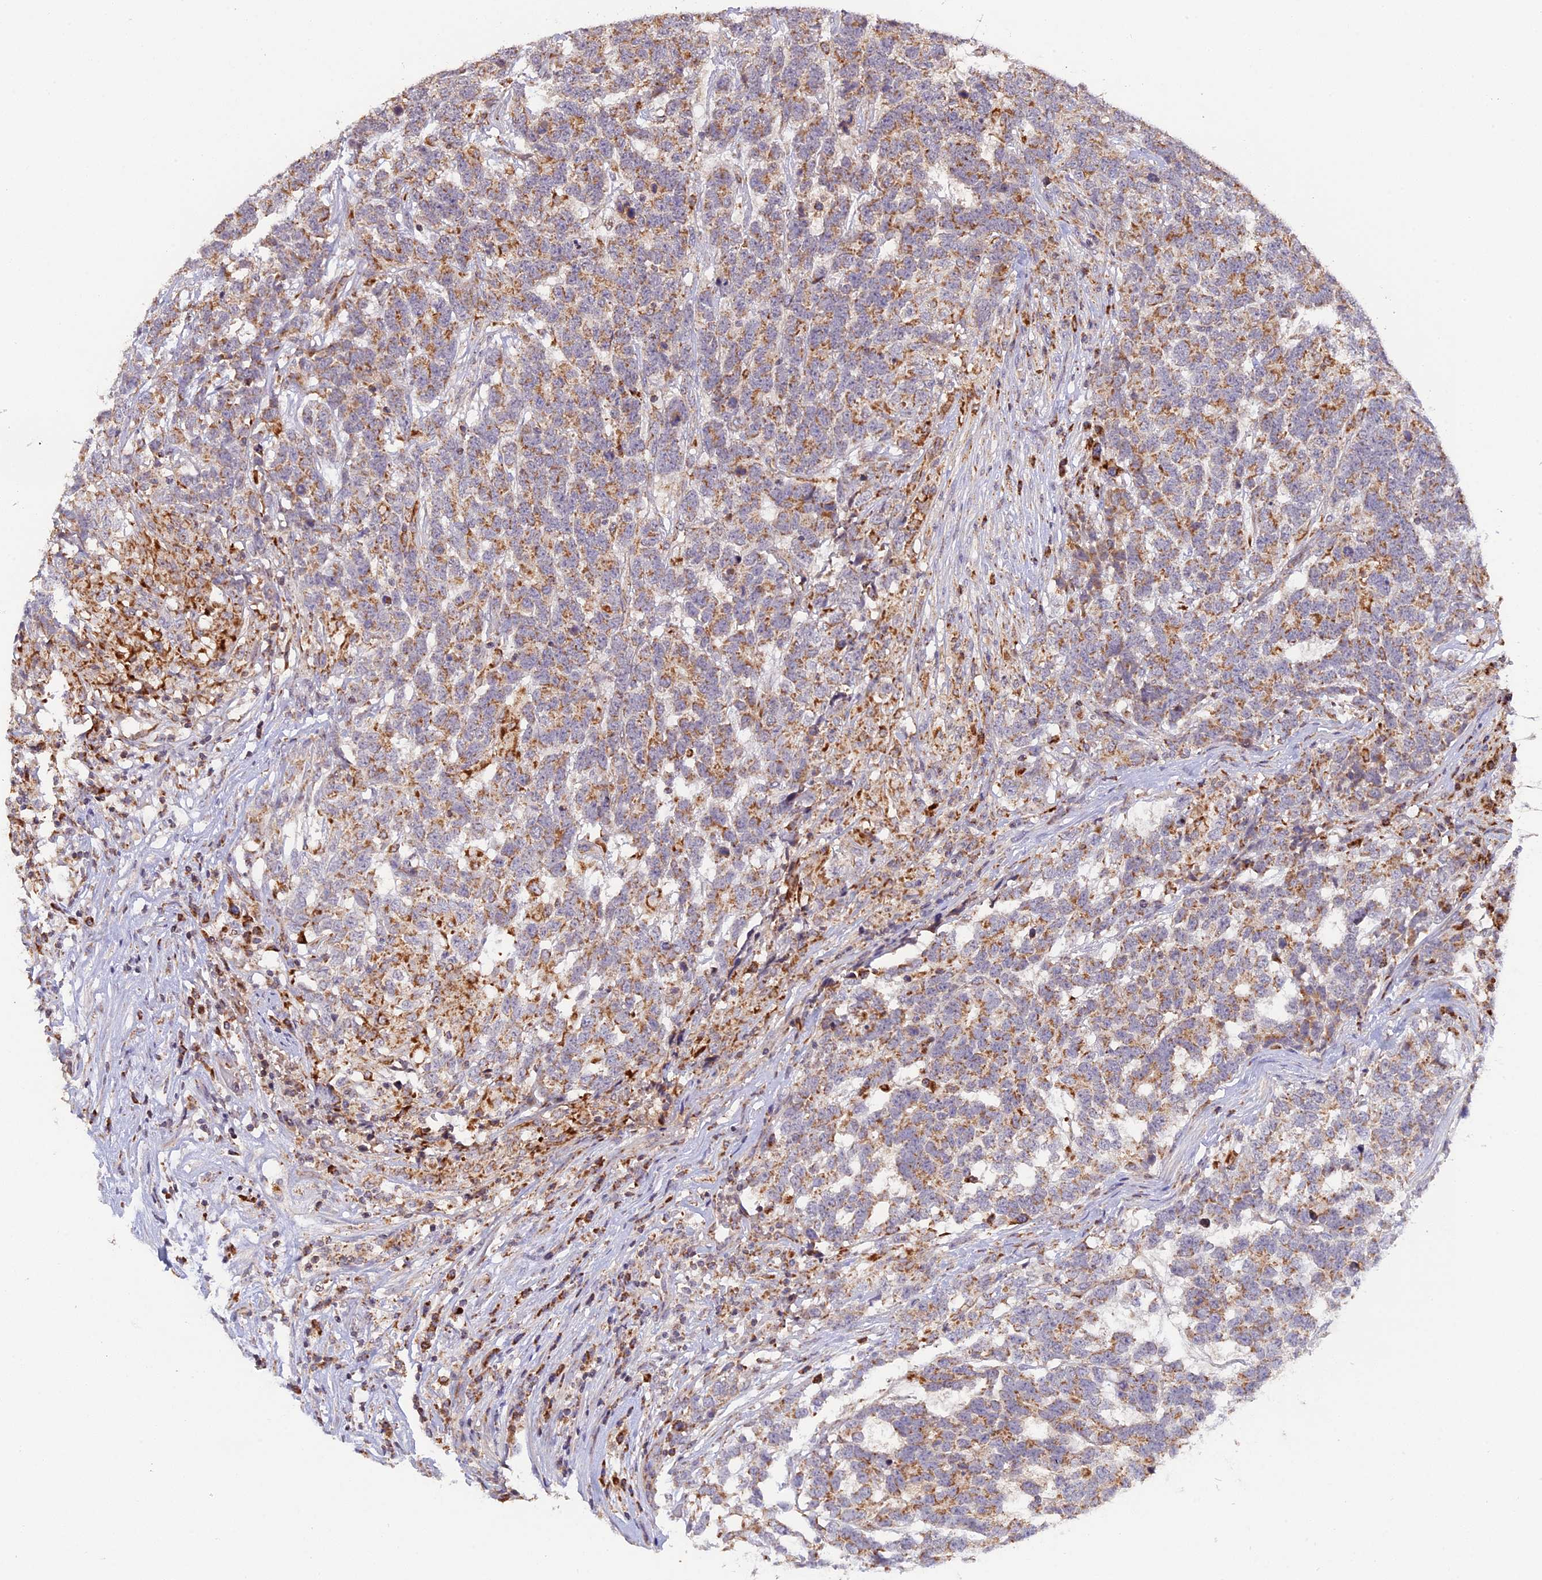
{"staining": {"intensity": "weak", "quantity": "25%-75%", "location": "cytoplasmic/membranous"}, "tissue": "testis cancer", "cell_type": "Tumor cells", "image_type": "cancer", "snomed": [{"axis": "morphology", "description": "Carcinoma, Embryonal, NOS"}, {"axis": "topography", "description": "Testis"}], "caption": "Protein analysis of embryonal carcinoma (testis) tissue reveals weak cytoplasmic/membranous staining in approximately 25%-75% of tumor cells.", "gene": "MPV17L", "patient": {"sex": "male", "age": 26}}